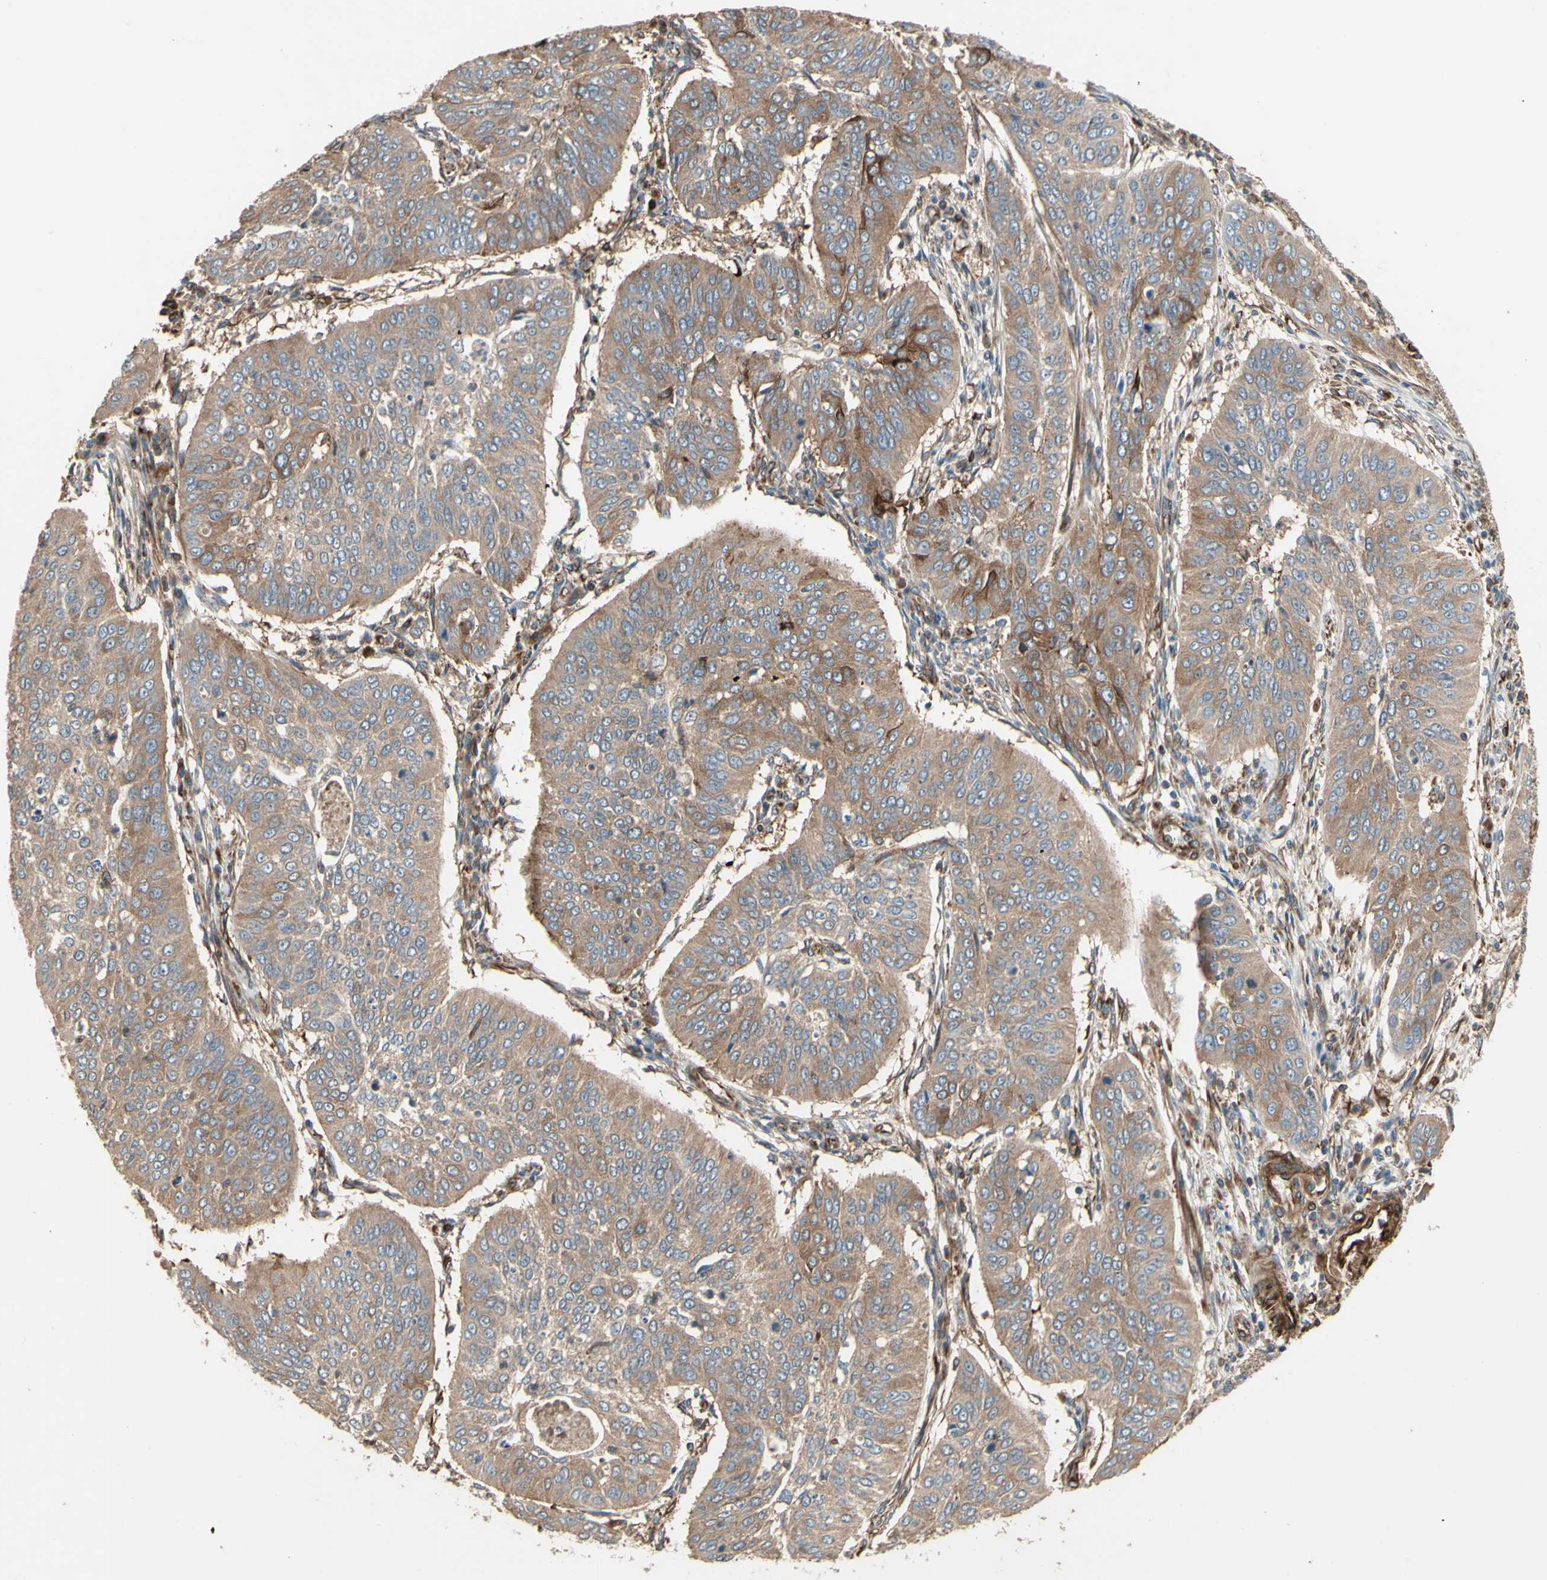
{"staining": {"intensity": "weak", "quantity": ">75%", "location": "cytoplasmic/membranous"}, "tissue": "cervical cancer", "cell_type": "Tumor cells", "image_type": "cancer", "snomed": [{"axis": "morphology", "description": "Normal tissue, NOS"}, {"axis": "morphology", "description": "Squamous cell carcinoma, NOS"}, {"axis": "topography", "description": "Cervix"}], "caption": "Immunohistochemical staining of cervical cancer (squamous cell carcinoma) shows low levels of weak cytoplasmic/membranous staining in approximately >75% of tumor cells.", "gene": "TRAF2", "patient": {"sex": "female", "age": 39}}